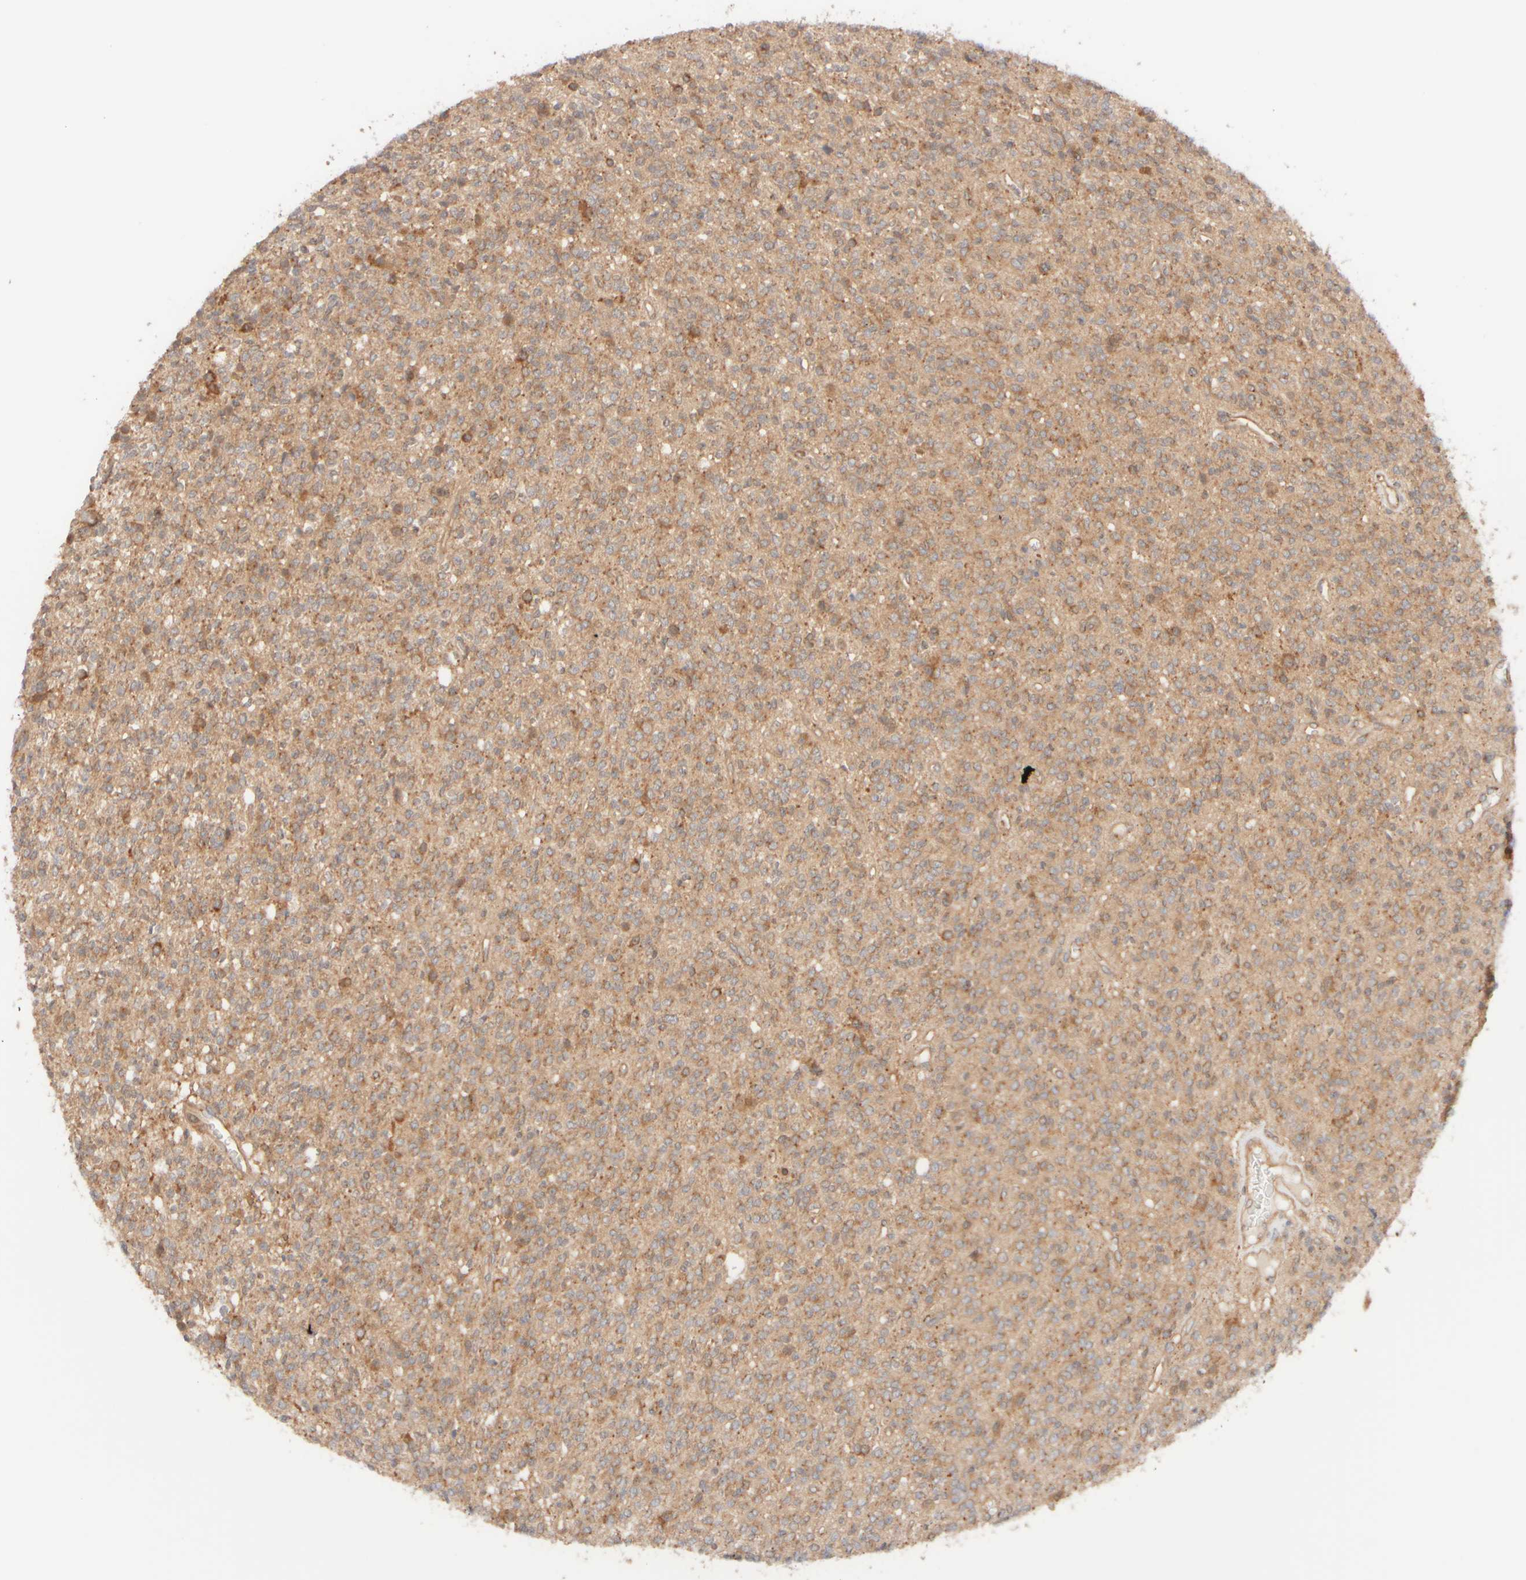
{"staining": {"intensity": "weak", "quantity": ">75%", "location": "cytoplasmic/membranous"}, "tissue": "glioma", "cell_type": "Tumor cells", "image_type": "cancer", "snomed": [{"axis": "morphology", "description": "Glioma, malignant, High grade"}, {"axis": "topography", "description": "Brain"}], "caption": "Glioma stained for a protein reveals weak cytoplasmic/membranous positivity in tumor cells.", "gene": "RABEP1", "patient": {"sex": "male", "age": 34}}